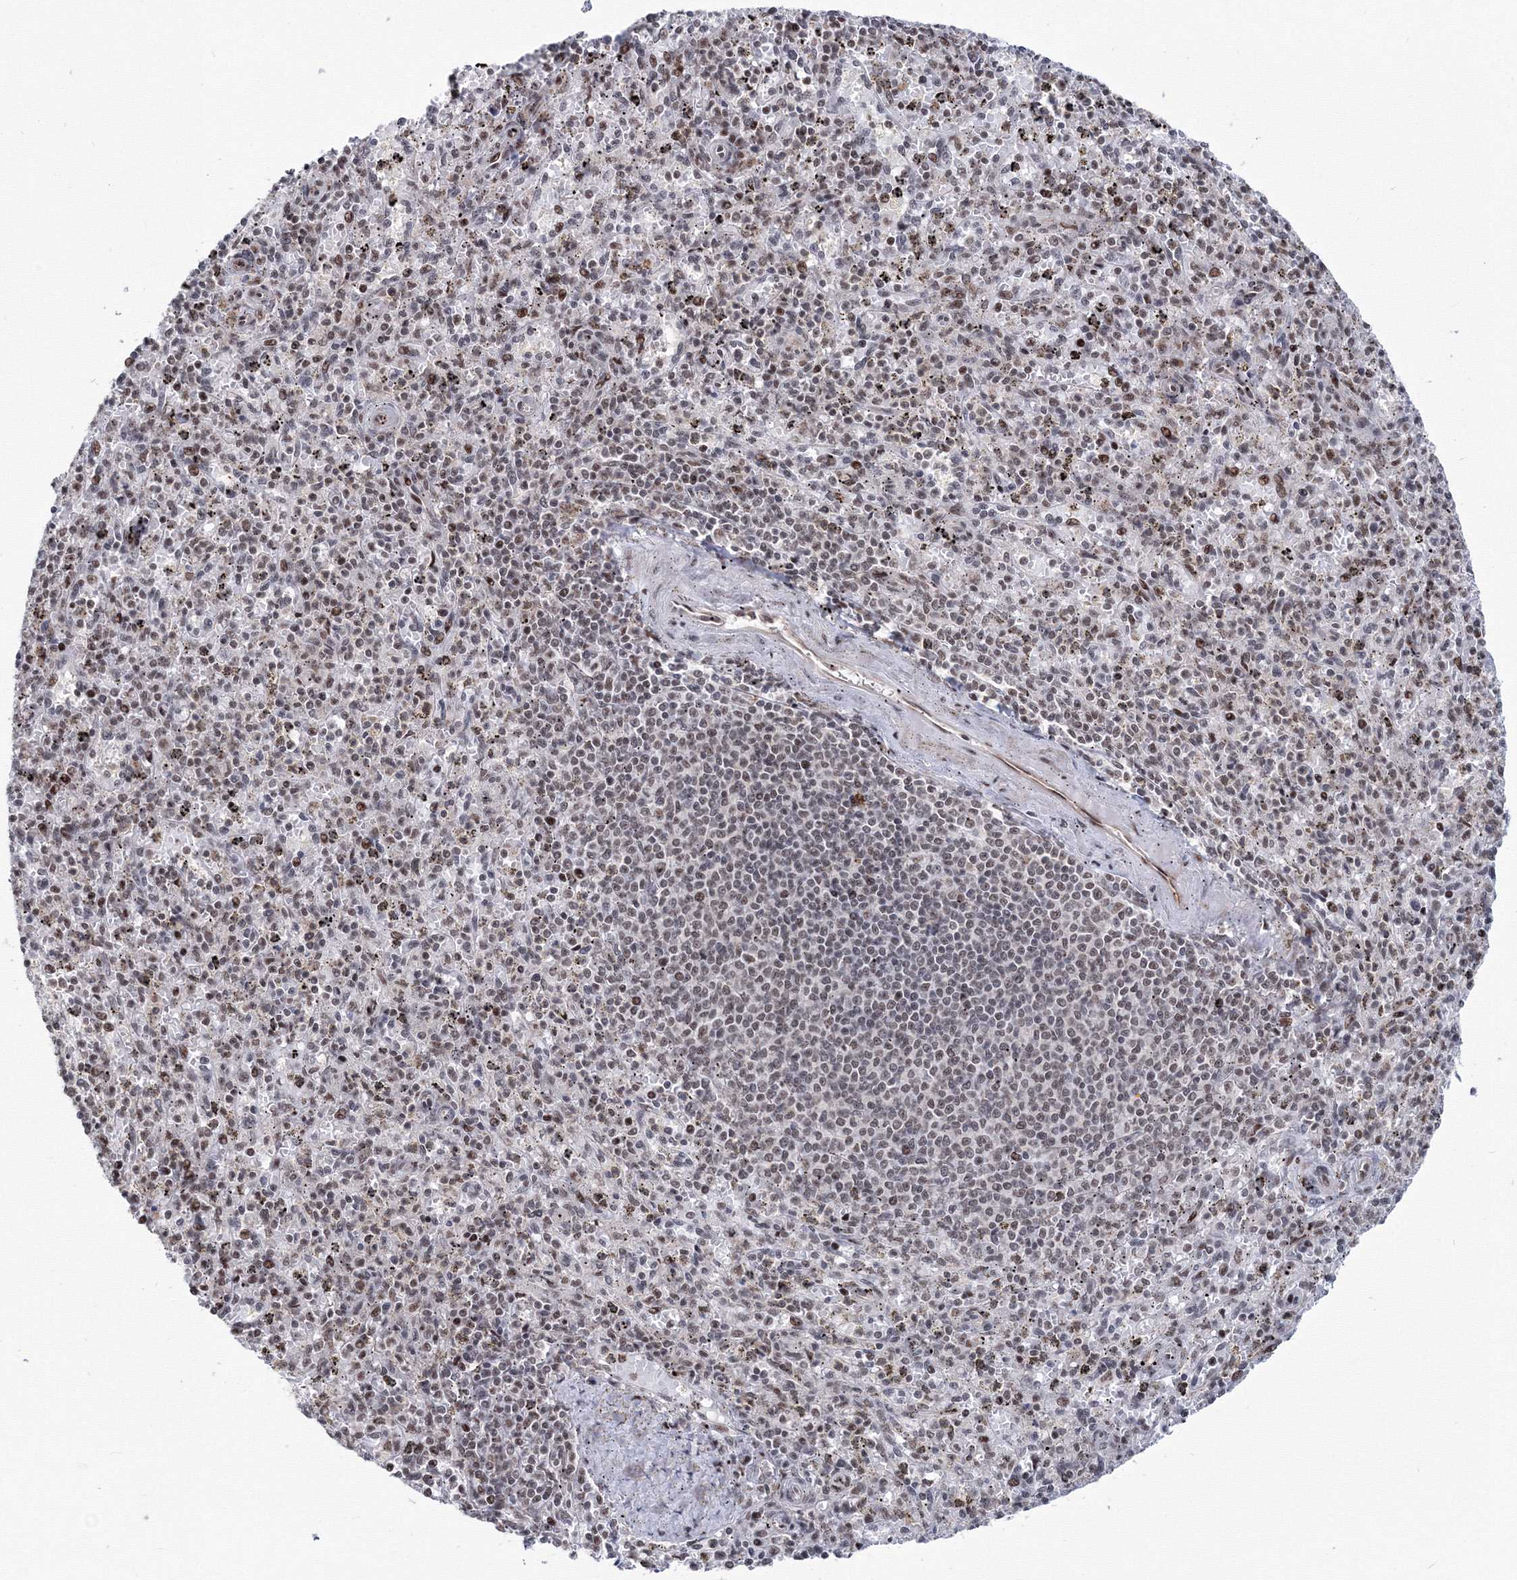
{"staining": {"intensity": "weak", "quantity": "25%-75%", "location": "nuclear"}, "tissue": "spleen", "cell_type": "Cells in red pulp", "image_type": "normal", "snomed": [{"axis": "morphology", "description": "Normal tissue, NOS"}, {"axis": "topography", "description": "Spleen"}], "caption": "DAB immunohistochemical staining of normal spleen reveals weak nuclear protein expression in approximately 25%-75% of cells in red pulp. Immunohistochemistry (ihc) stains the protein in brown and the nuclei are stained blue.", "gene": "TATDN2", "patient": {"sex": "male", "age": 72}}